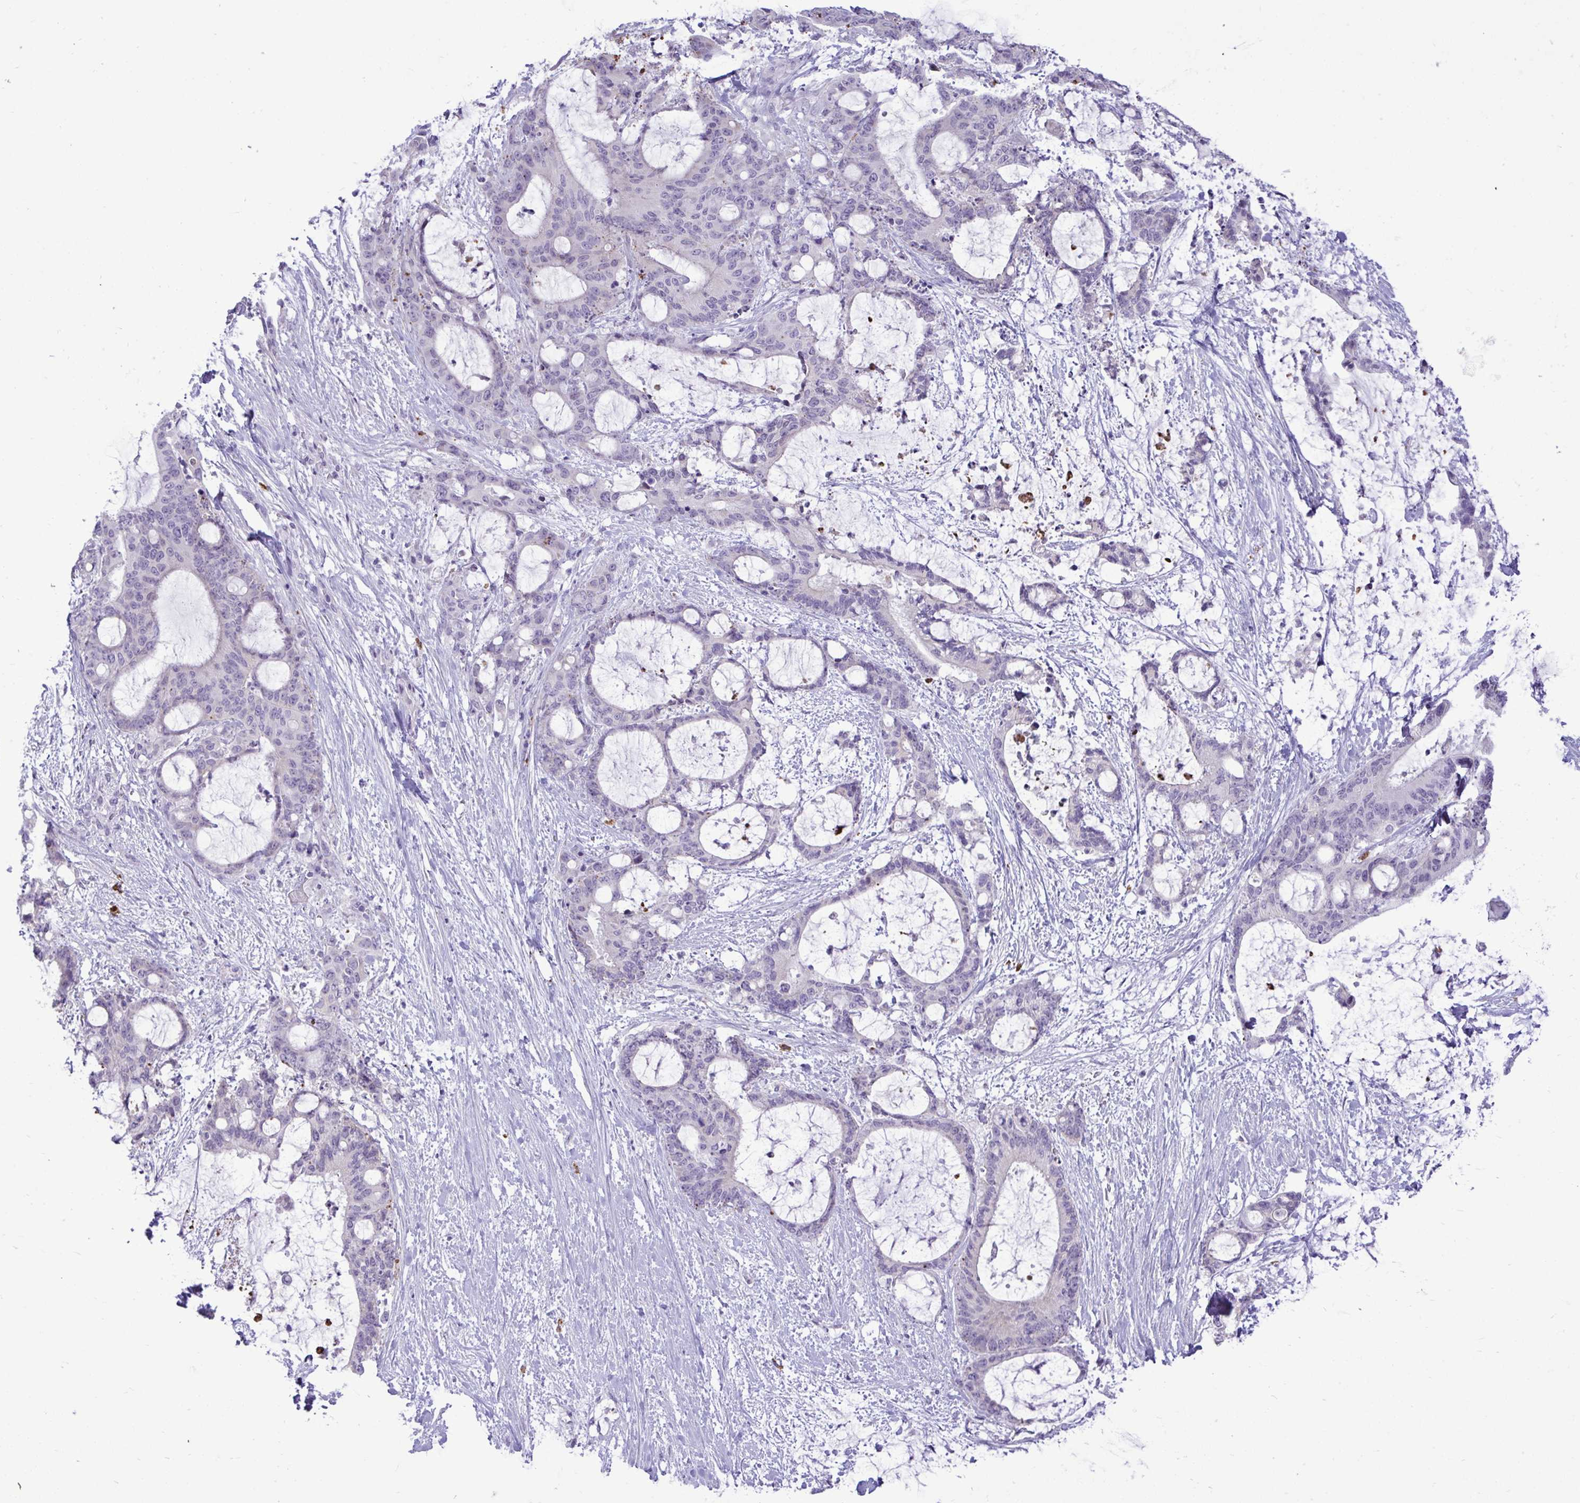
{"staining": {"intensity": "negative", "quantity": "none", "location": "none"}, "tissue": "liver cancer", "cell_type": "Tumor cells", "image_type": "cancer", "snomed": [{"axis": "morphology", "description": "Normal tissue, NOS"}, {"axis": "morphology", "description": "Cholangiocarcinoma"}, {"axis": "topography", "description": "Liver"}, {"axis": "topography", "description": "Peripheral nerve tissue"}], "caption": "Micrograph shows no protein positivity in tumor cells of cholangiocarcinoma (liver) tissue. (DAB (3,3'-diaminobenzidine) immunohistochemistry (IHC), high magnification).", "gene": "SPAG1", "patient": {"sex": "female", "age": 73}}